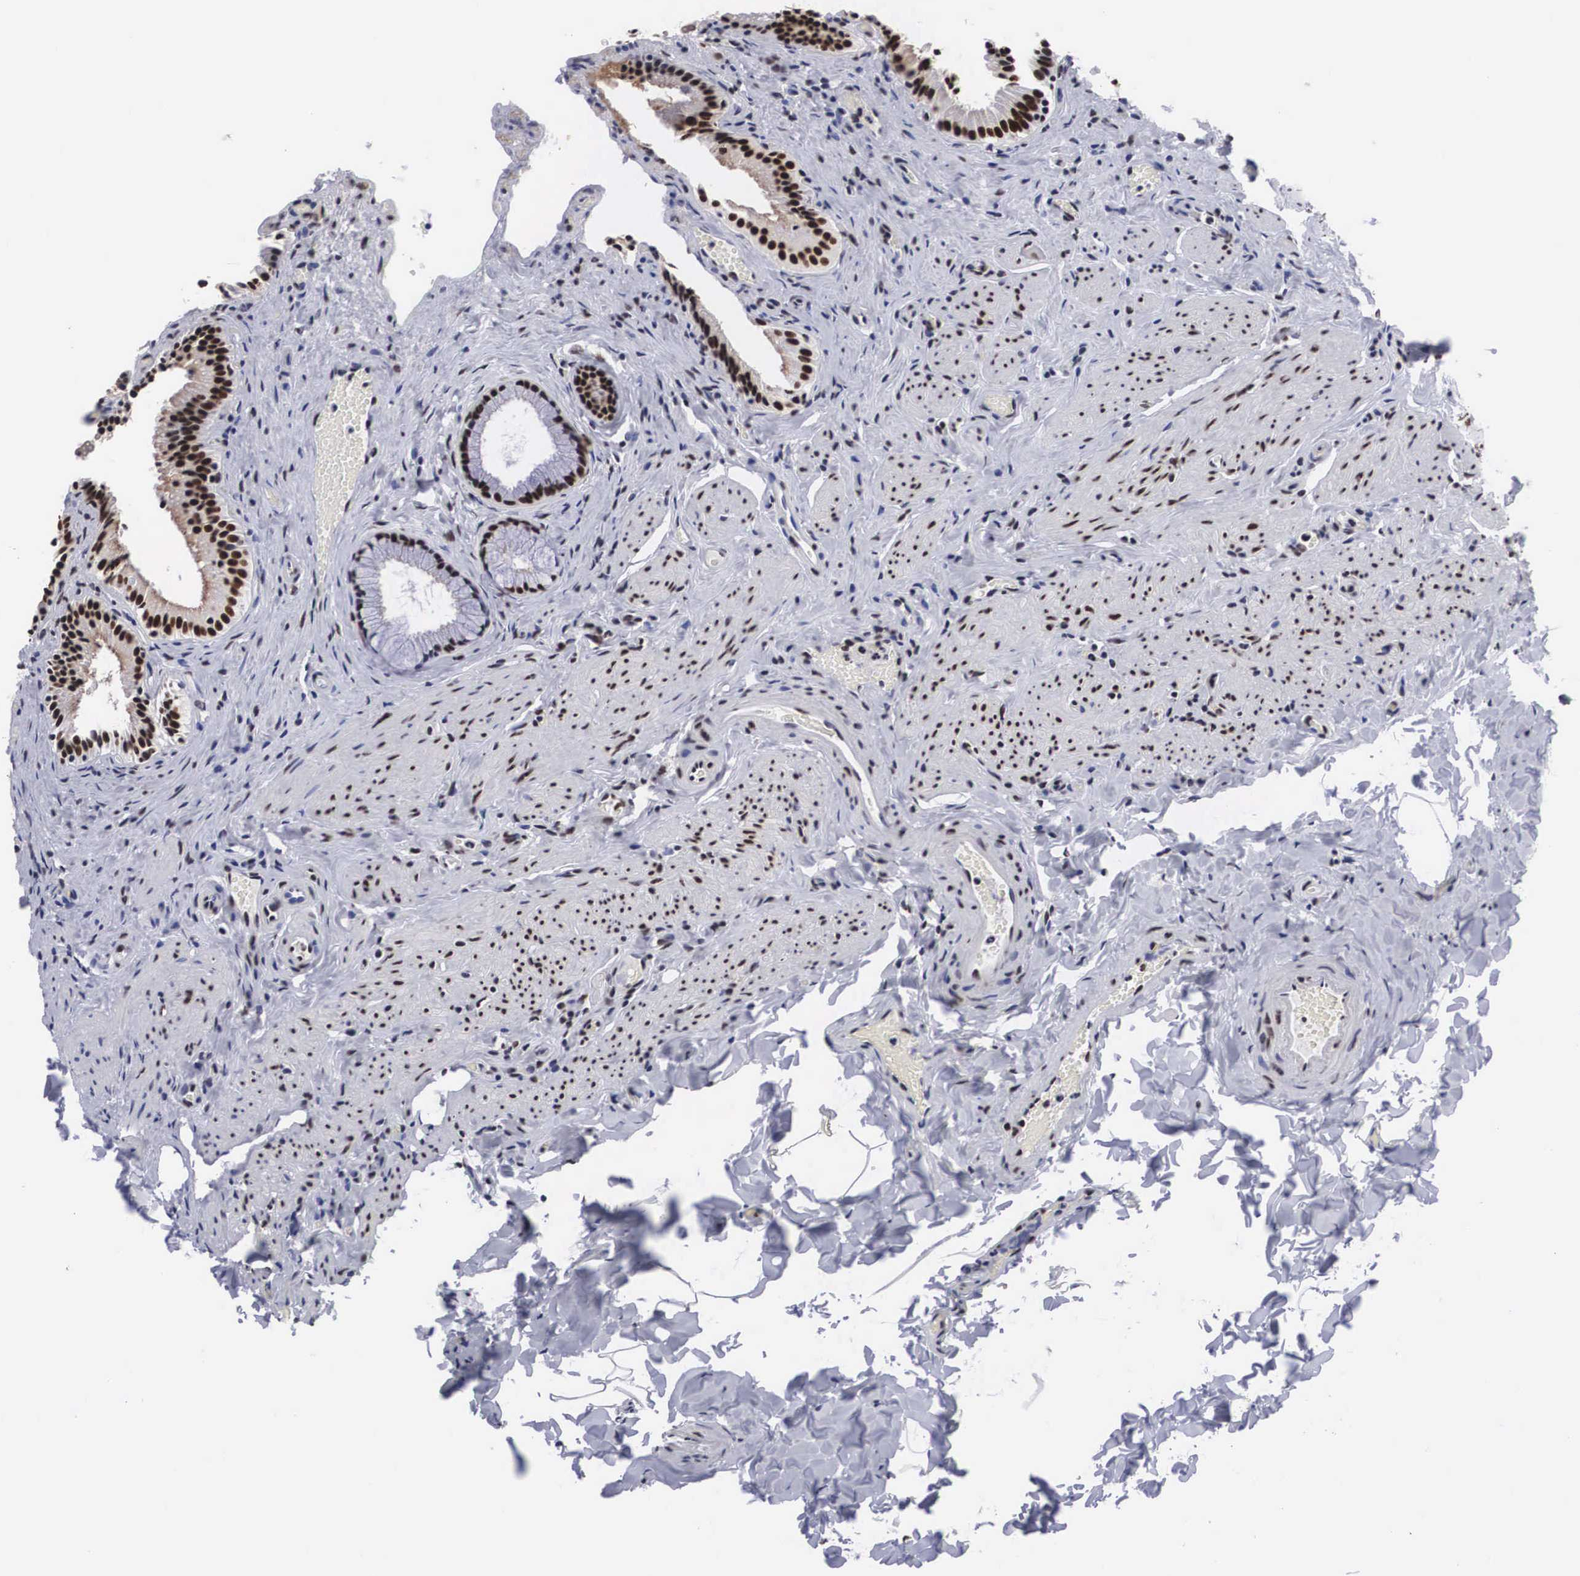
{"staining": {"intensity": "moderate", "quantity": ">75%", "location": "nuclear"}, "tissue": "gallbladder", "cell_type": "Glandular cells", "image_type": "normal", "snomed": [{"axis": "morphology", "description": "Normal tissue, NOS"}, {"axis": "topography", "description": "Gallbladder"}], "caption": "Moderate nuclear protein expression is seen in approximately >75% of glandular cells in gallbladder.", "gene": "ACIN1", "patient": {"sex": "female", "age": 44}}